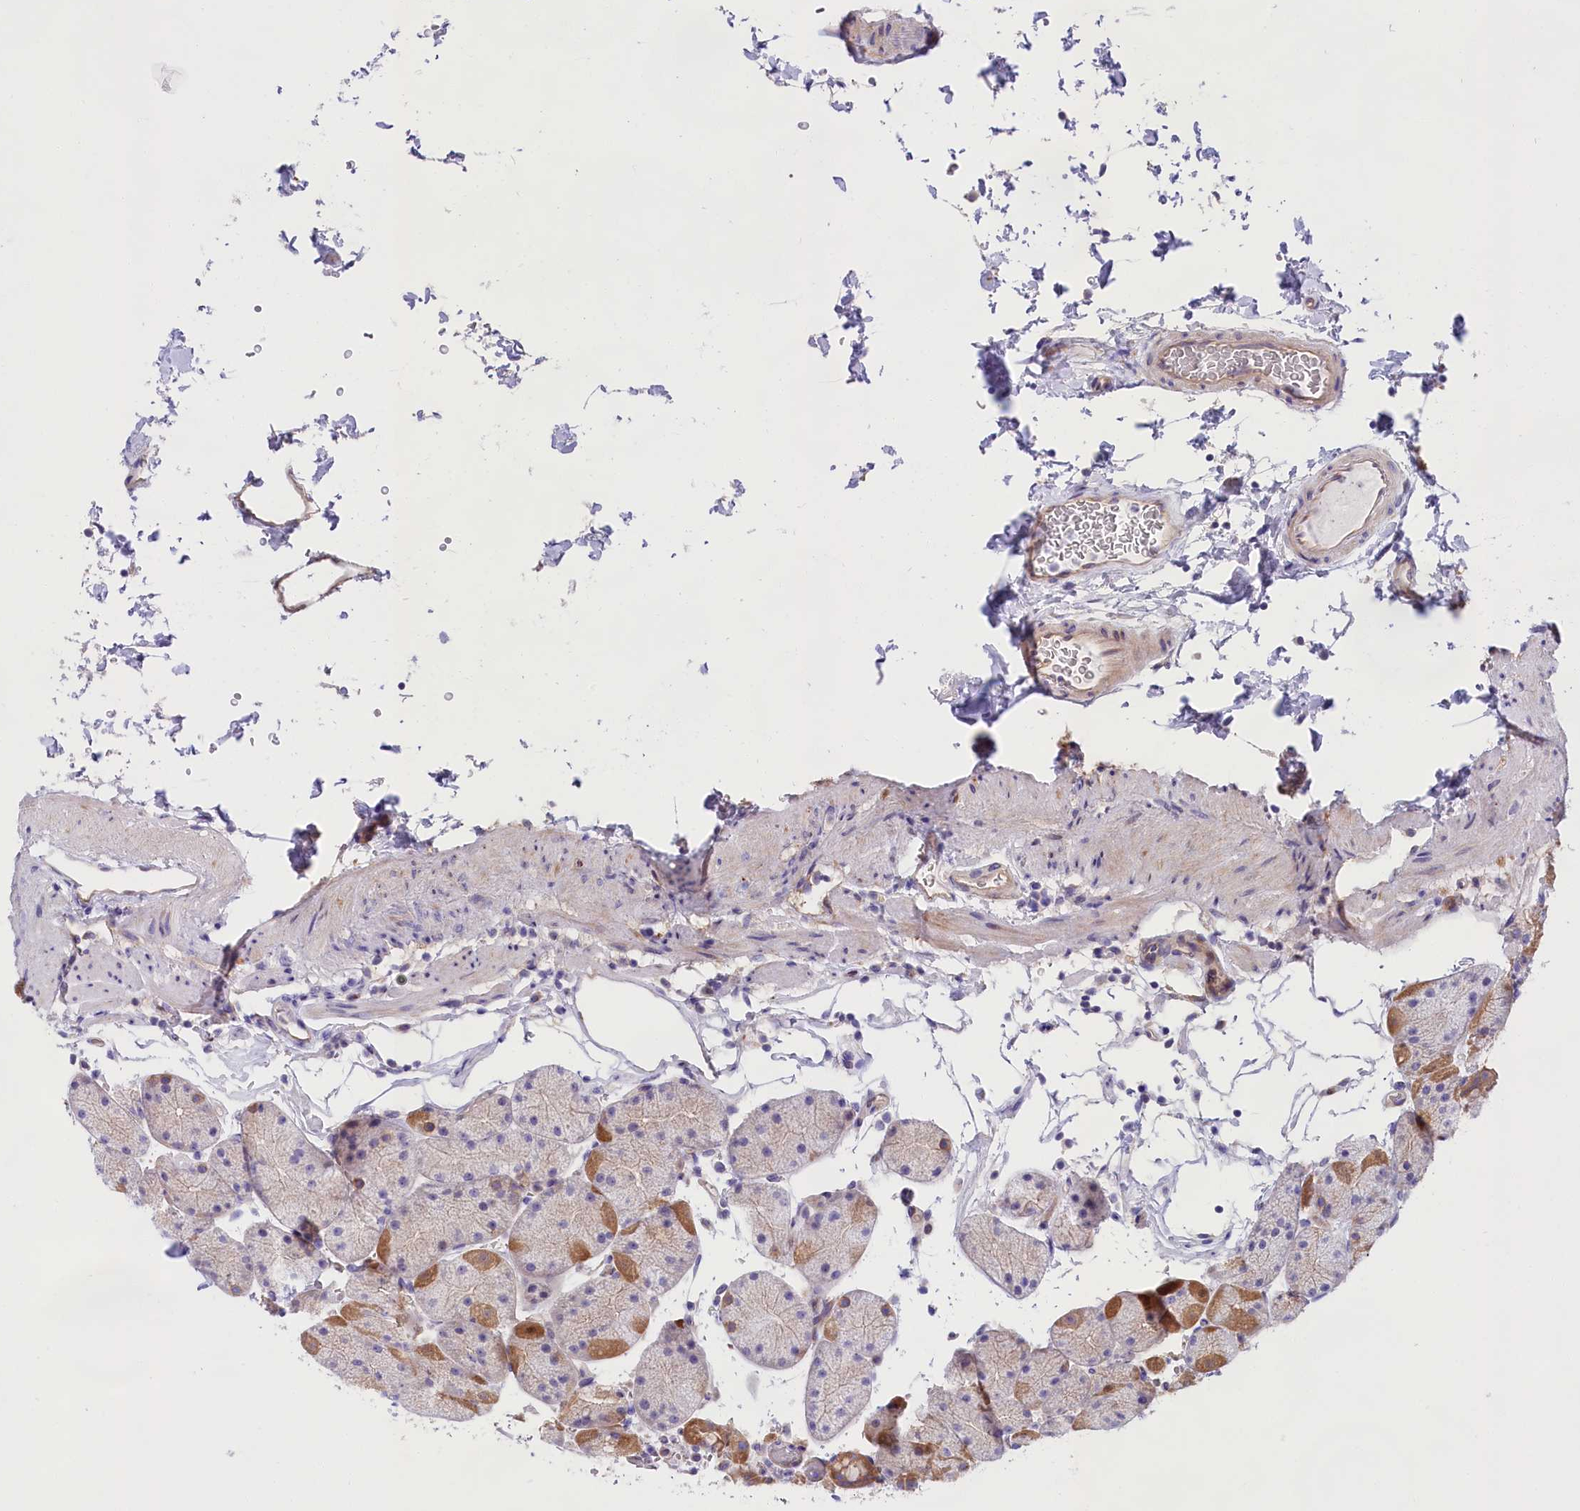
{"staining": {"intensity": "strong", "quantity": "25%-75%", "location": "cytoplasmic/membranous"}, "tissue": "stomach", "cell_type": "Glandular cells", "image_type": "normal", "snomed": [{"axis": "morphology", "description": "Normal tissue, NOS"}, {"axis": "topography", "description": "Stomach, upper"}, {"axis": "topography", "description": "Stomach, lower"}], "caption": "Immunohistochemistry (IHC) of benign stomach demonstrates high levels of strong cytoplasmic/membranous staining in approximately 25%-75% of glandular cells. The staining was performed using DAB, with brown indicating positive protein expression. Nuclei are stained blue with hematoxylin.", "gene": "PPP1R13L", "patient": {"sex": "male", "age": 67}}